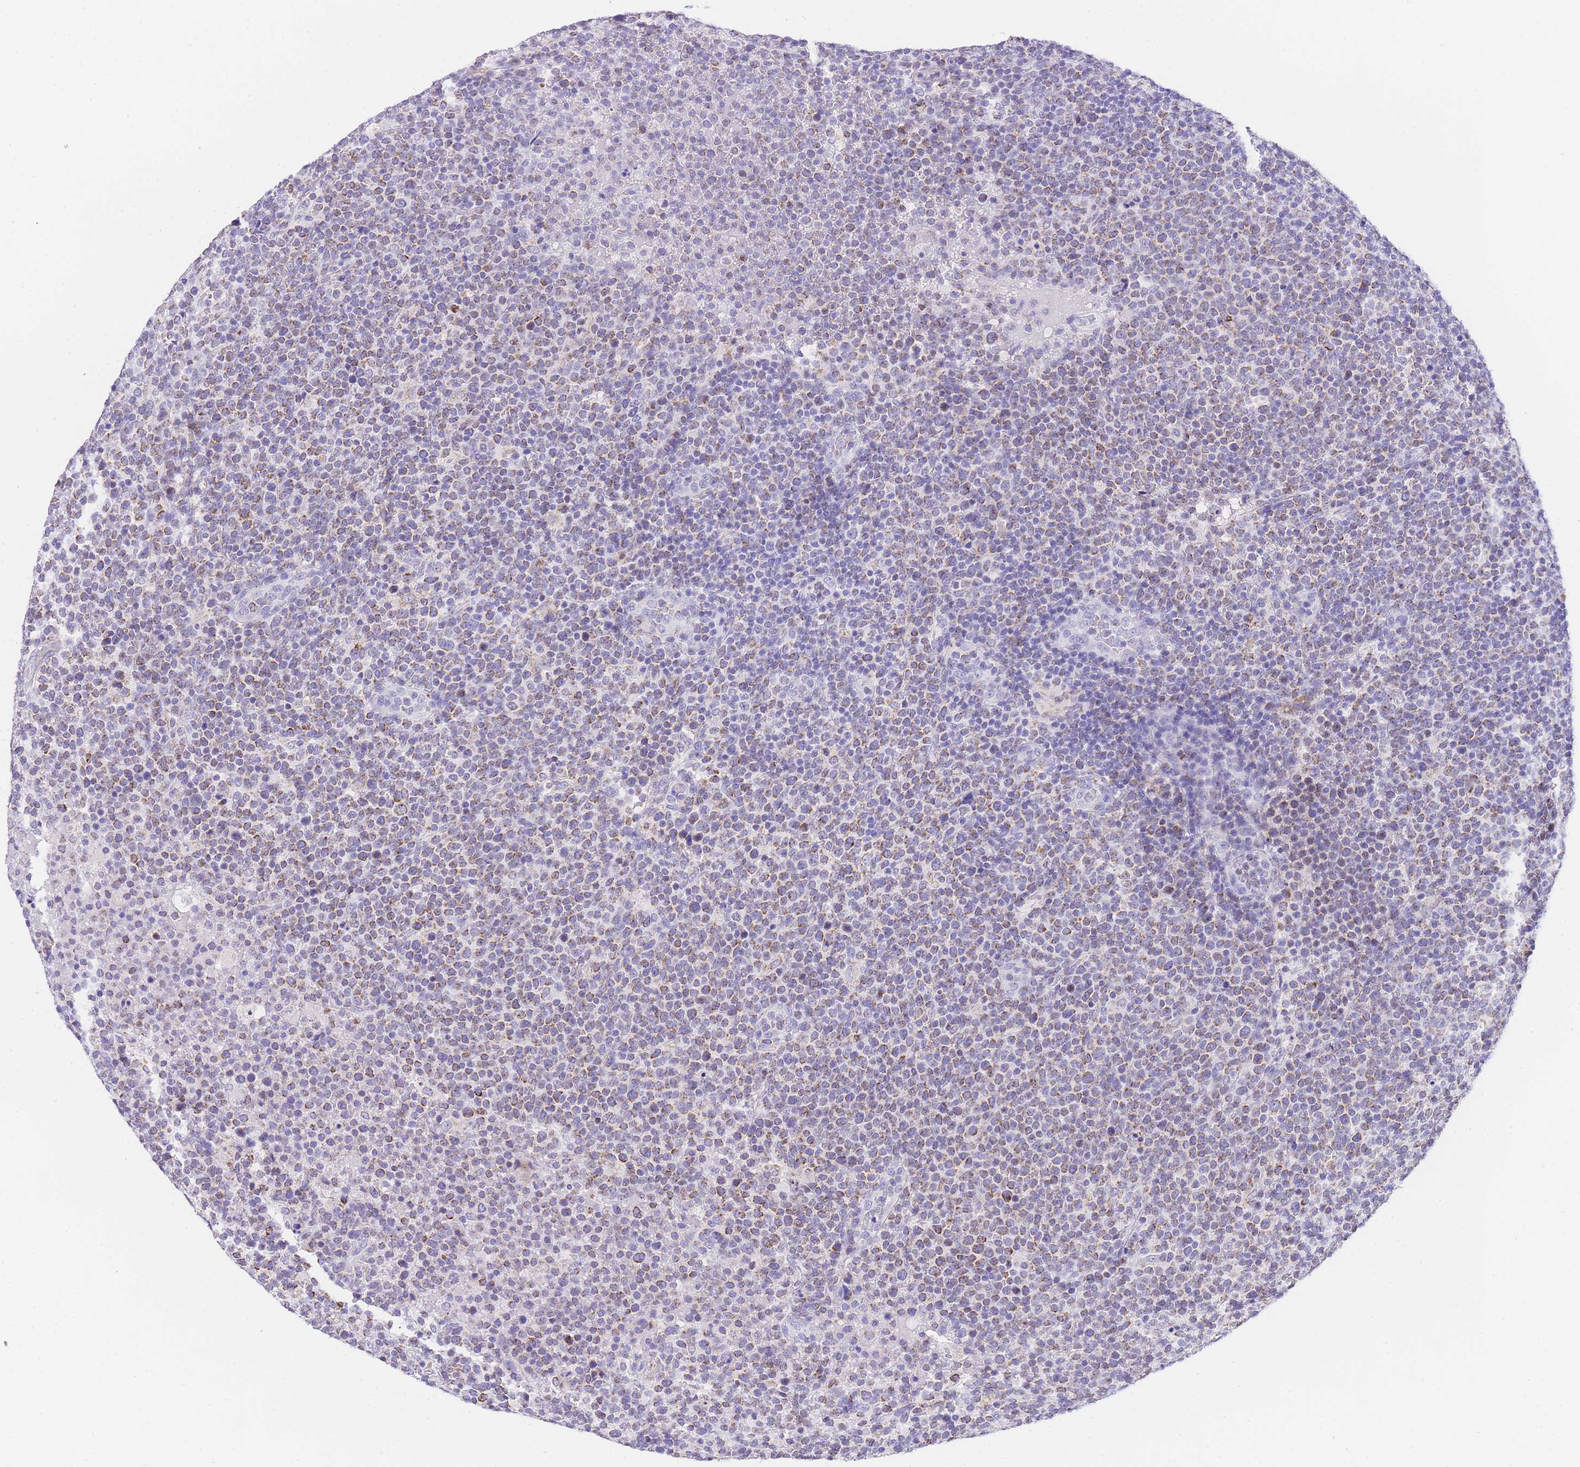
{"staining": {"intensity": "moderate", "quantity": "25%-75%", "location": "cytoplasmic/membranous"}, "tissue": "lymphoma", "cell_type": "Tumor cells", "image_type": "cancer", "snomed": [{"axis": "morphology", "description": "Malignant lymphoma, non-Hodgkin's type, High grade"}, {"axis": "topography", "description": "Lymph node"}], "caption": "Malignant lymphoma, non-Hodgkin's type (high-grade) was stained to show a protein in brown. There is medium levels of moderate cytoplasmic/membranous staining in about 25%-75% of tumor cells.", "gene": "NKD2", "patient": {"sex": "male", "age": 61}}